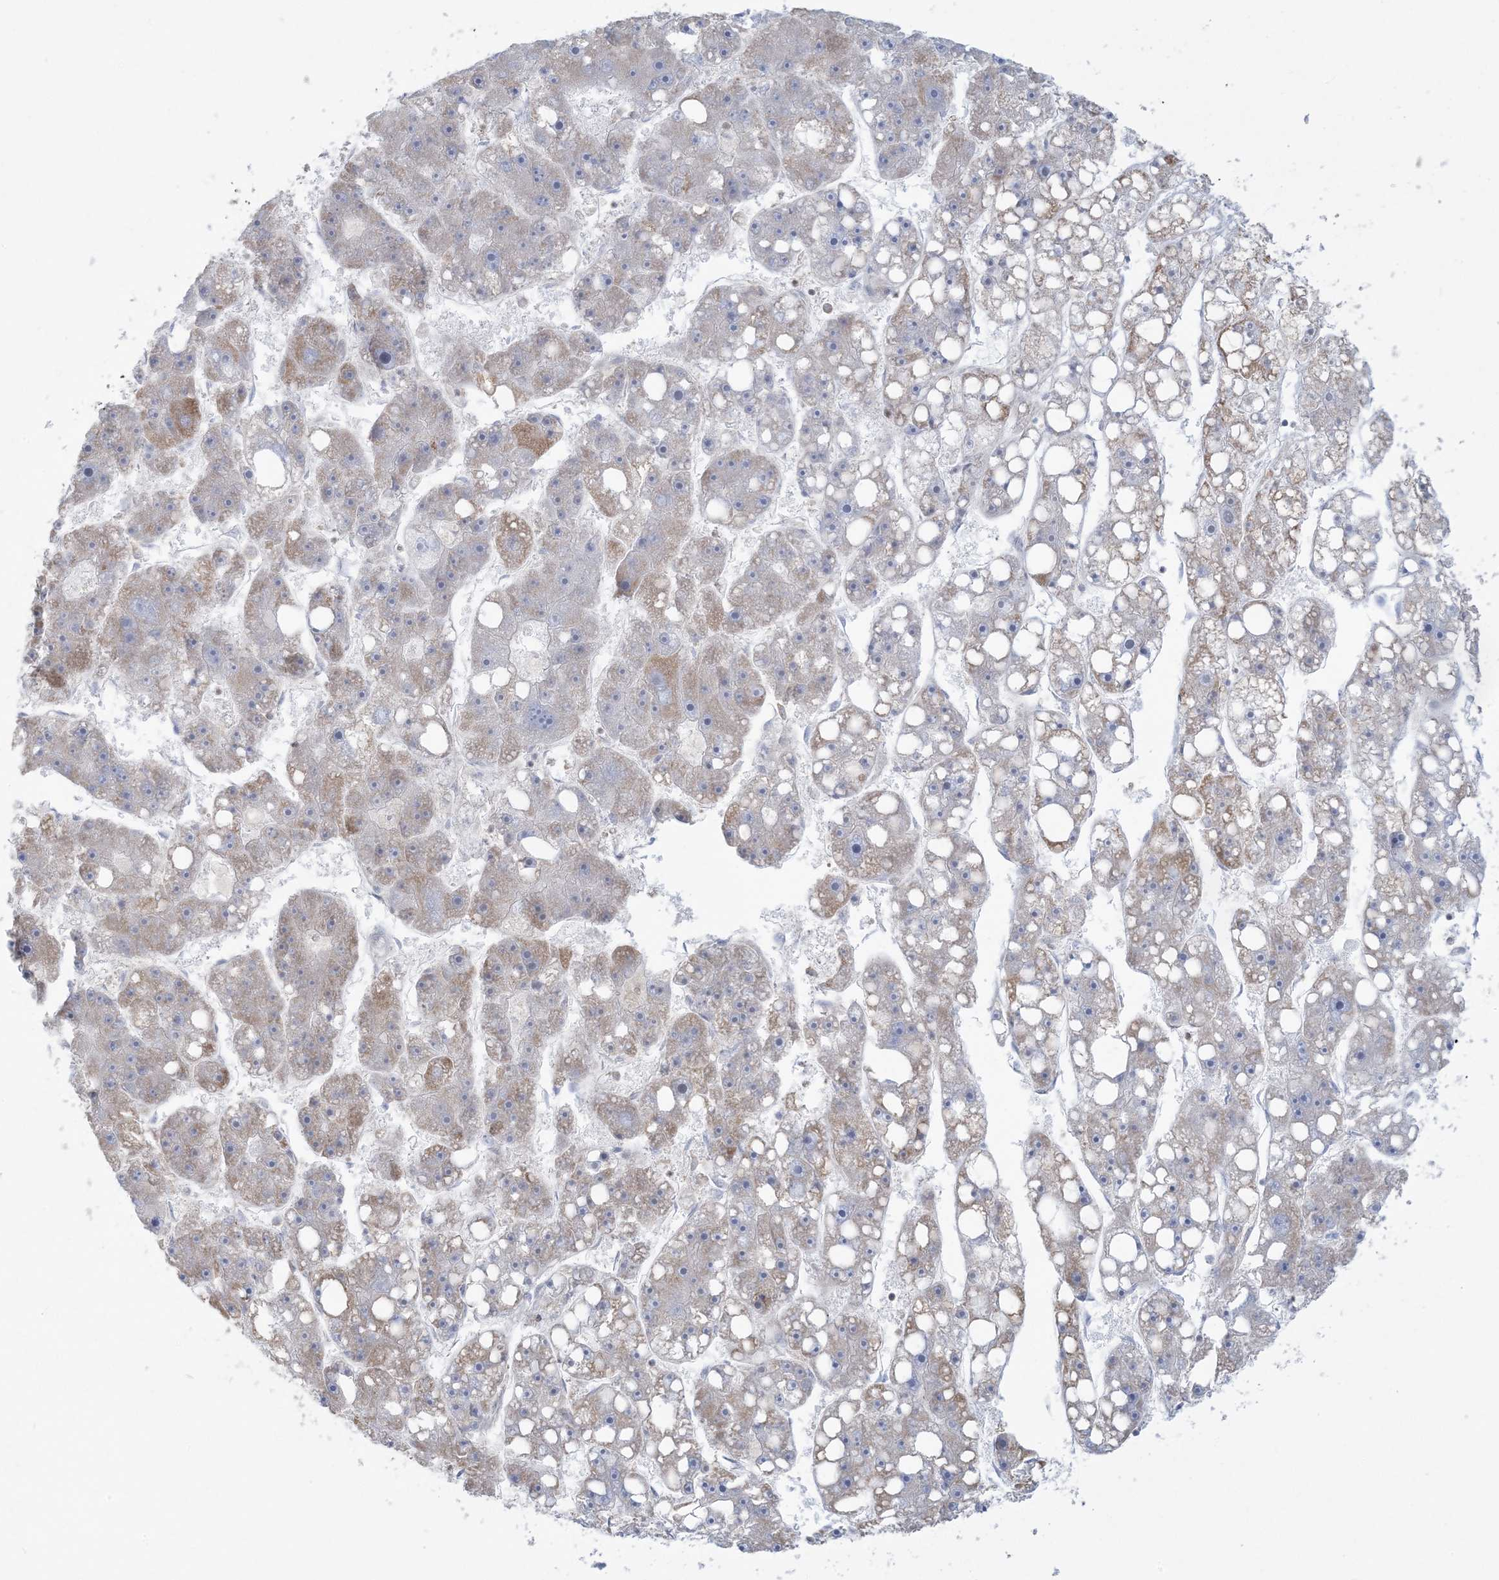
{"staining": {"intensity": "moderate", "quantity": "<25%", "location": "cytoplasmic/membranous"}, "tissue": "liver cancer", "cell_type": "Tumor cells", "image_type": "cancer", "snomed": [{"axis": "morphology", "description": "Carcinoma, Hepatocellular, NOS"}, {"axis": "topography", "description": "Liver"}], "caption": "Tumor cells reveal moderate cytoplasmic/membranous positivity in approximately <25% of cells in hepatocellular carcinoma (liver). Using DAB (3,3'-diaminobenzidine) (brown) and hematoxylin (blue) stains, captured at high magnification using brightfield microscopy.", "gene": "ARHGAP30", "patient": {"sex": "female", "age": 61}}